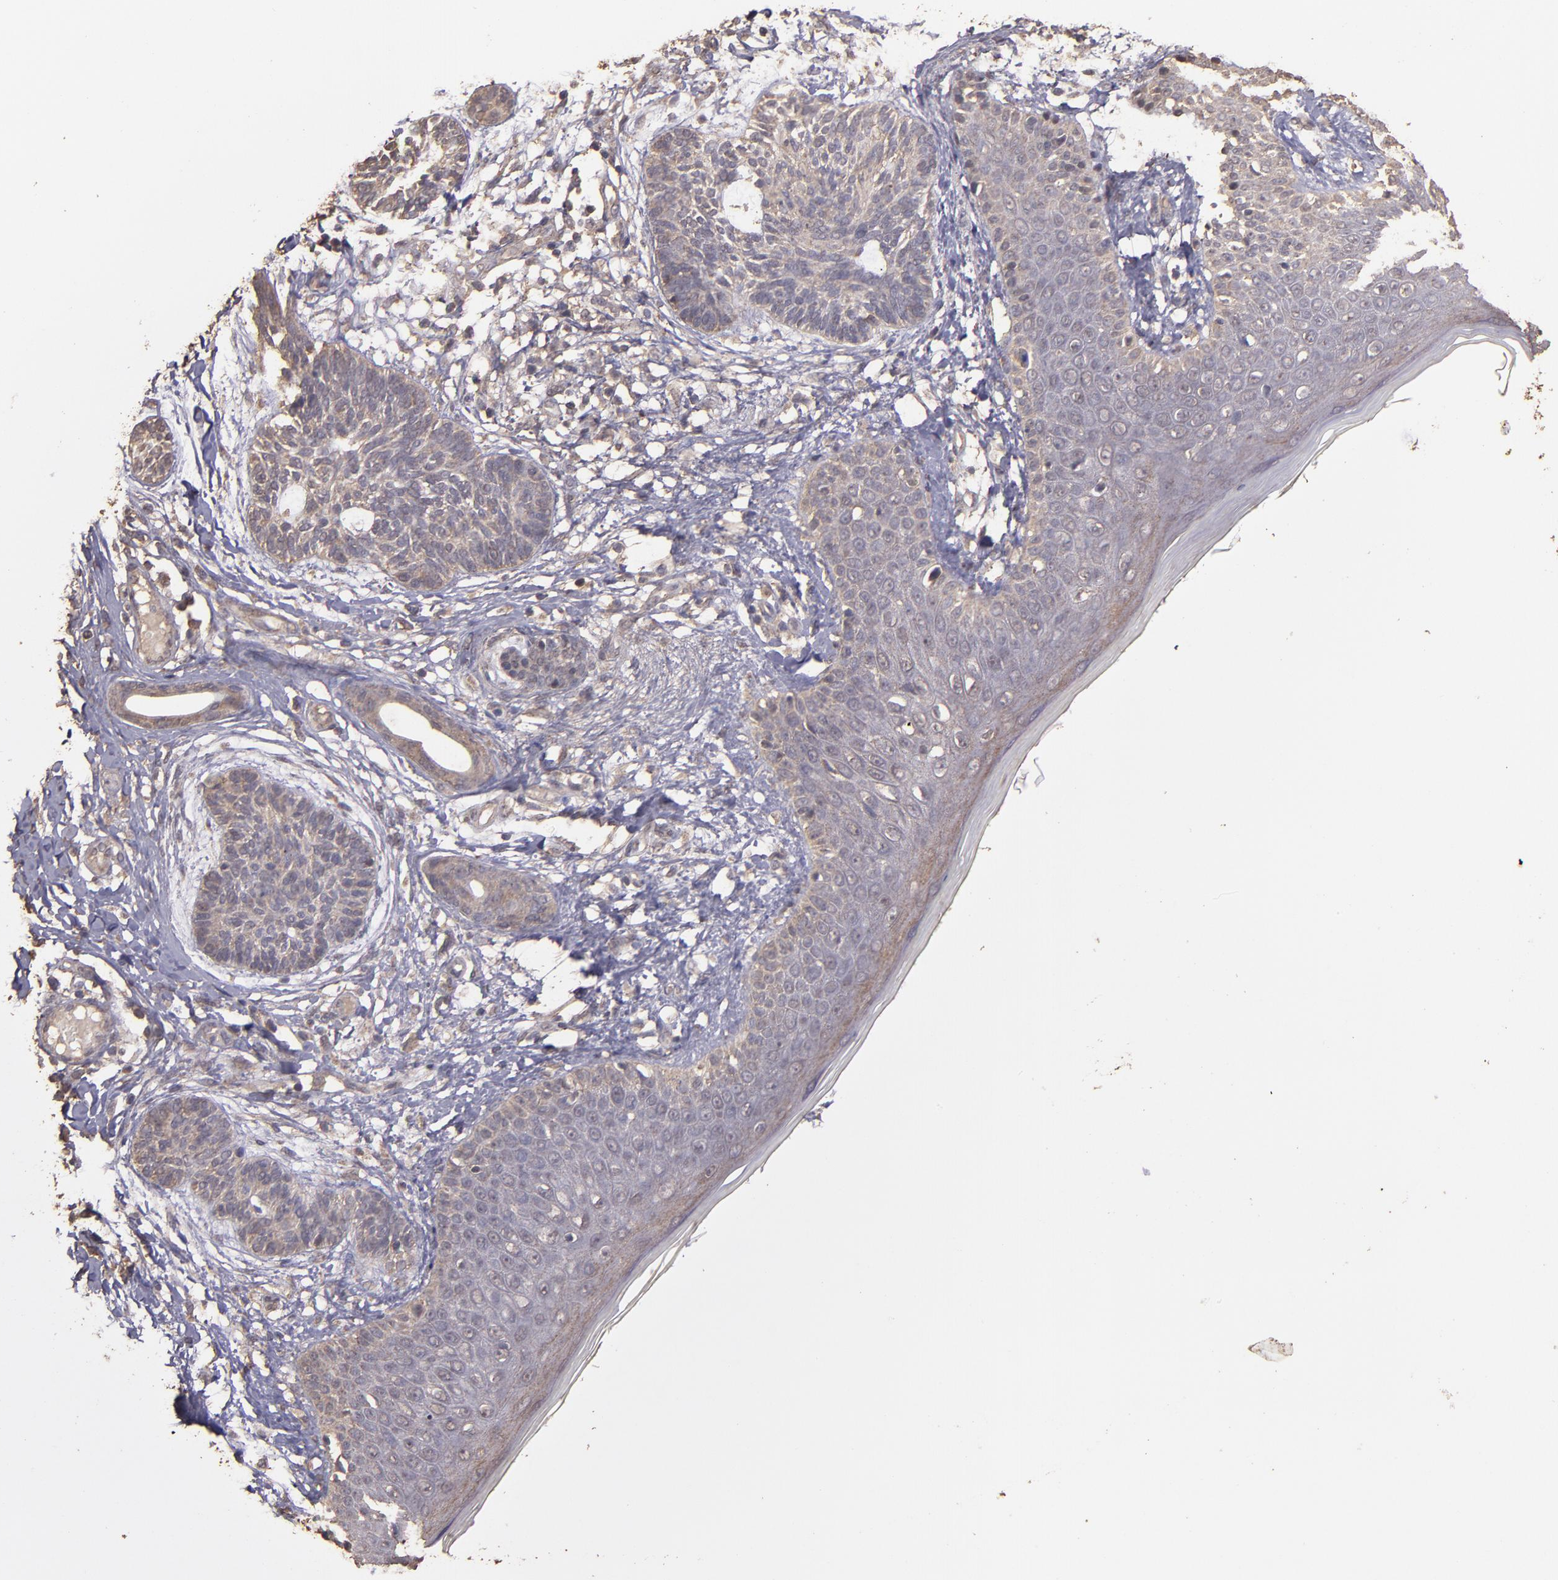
{"staining": {"intensity": "weak", "quantity": ">75%", "location": "cytoplasmic/membranous"}, "tissue": "skin cancer", "cell_type": "Tumor cells", "image_type": "cancer", "snomed": [{"axis": "morphology", "description": "Normal tissue, NOS"}, {"axis": "morphology", "description": "Basal cell carcinoma"}, {"axis": "topography", "description": "Skin"}], "caption": "Immunohistochemical staining of skin basal cell carcinoma displays low levels of weak cytoplasmic/membranous protein expression in about >75% of tumor cells.", "gene": "HECTD1", "patient": {"sex": "male", "age": 63}}